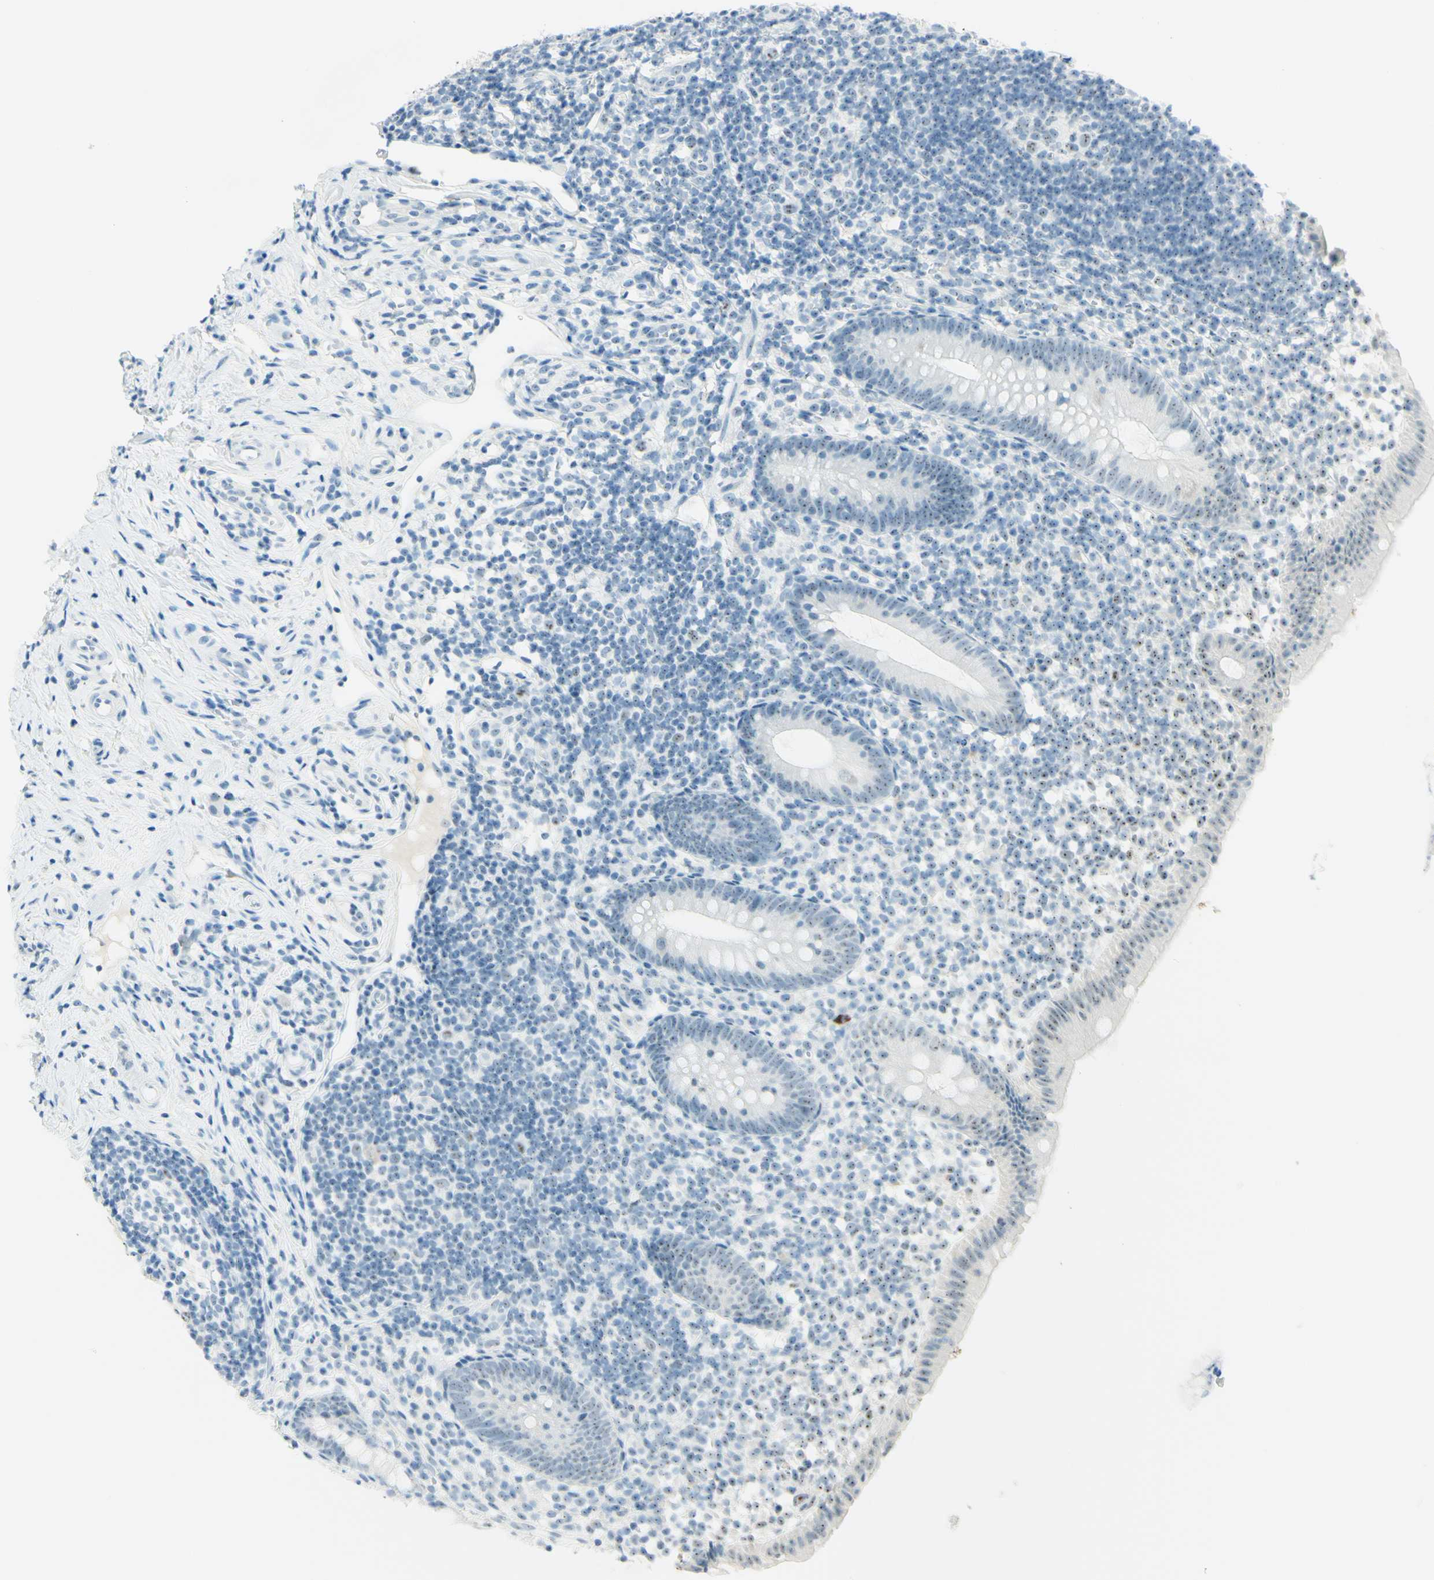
{"staining": {"intensity": "weak", "quantity": "<25%", "location": "nuclear"}, "tissue": "appendix", "cell_type": "Glandular cells", "image_type": "normal", "snomed": [{"axis": "morphology", "description": "Normal tissue, NOS"}, {"axis": "topography", "description": "Appendix"}], "caption": "An IHC photomicrograph of normal appendix is shown. There is no staining in glandular cells of appendix.", "gene": "FMR1NB", "patient": {"sex": "female", "age": 20}}